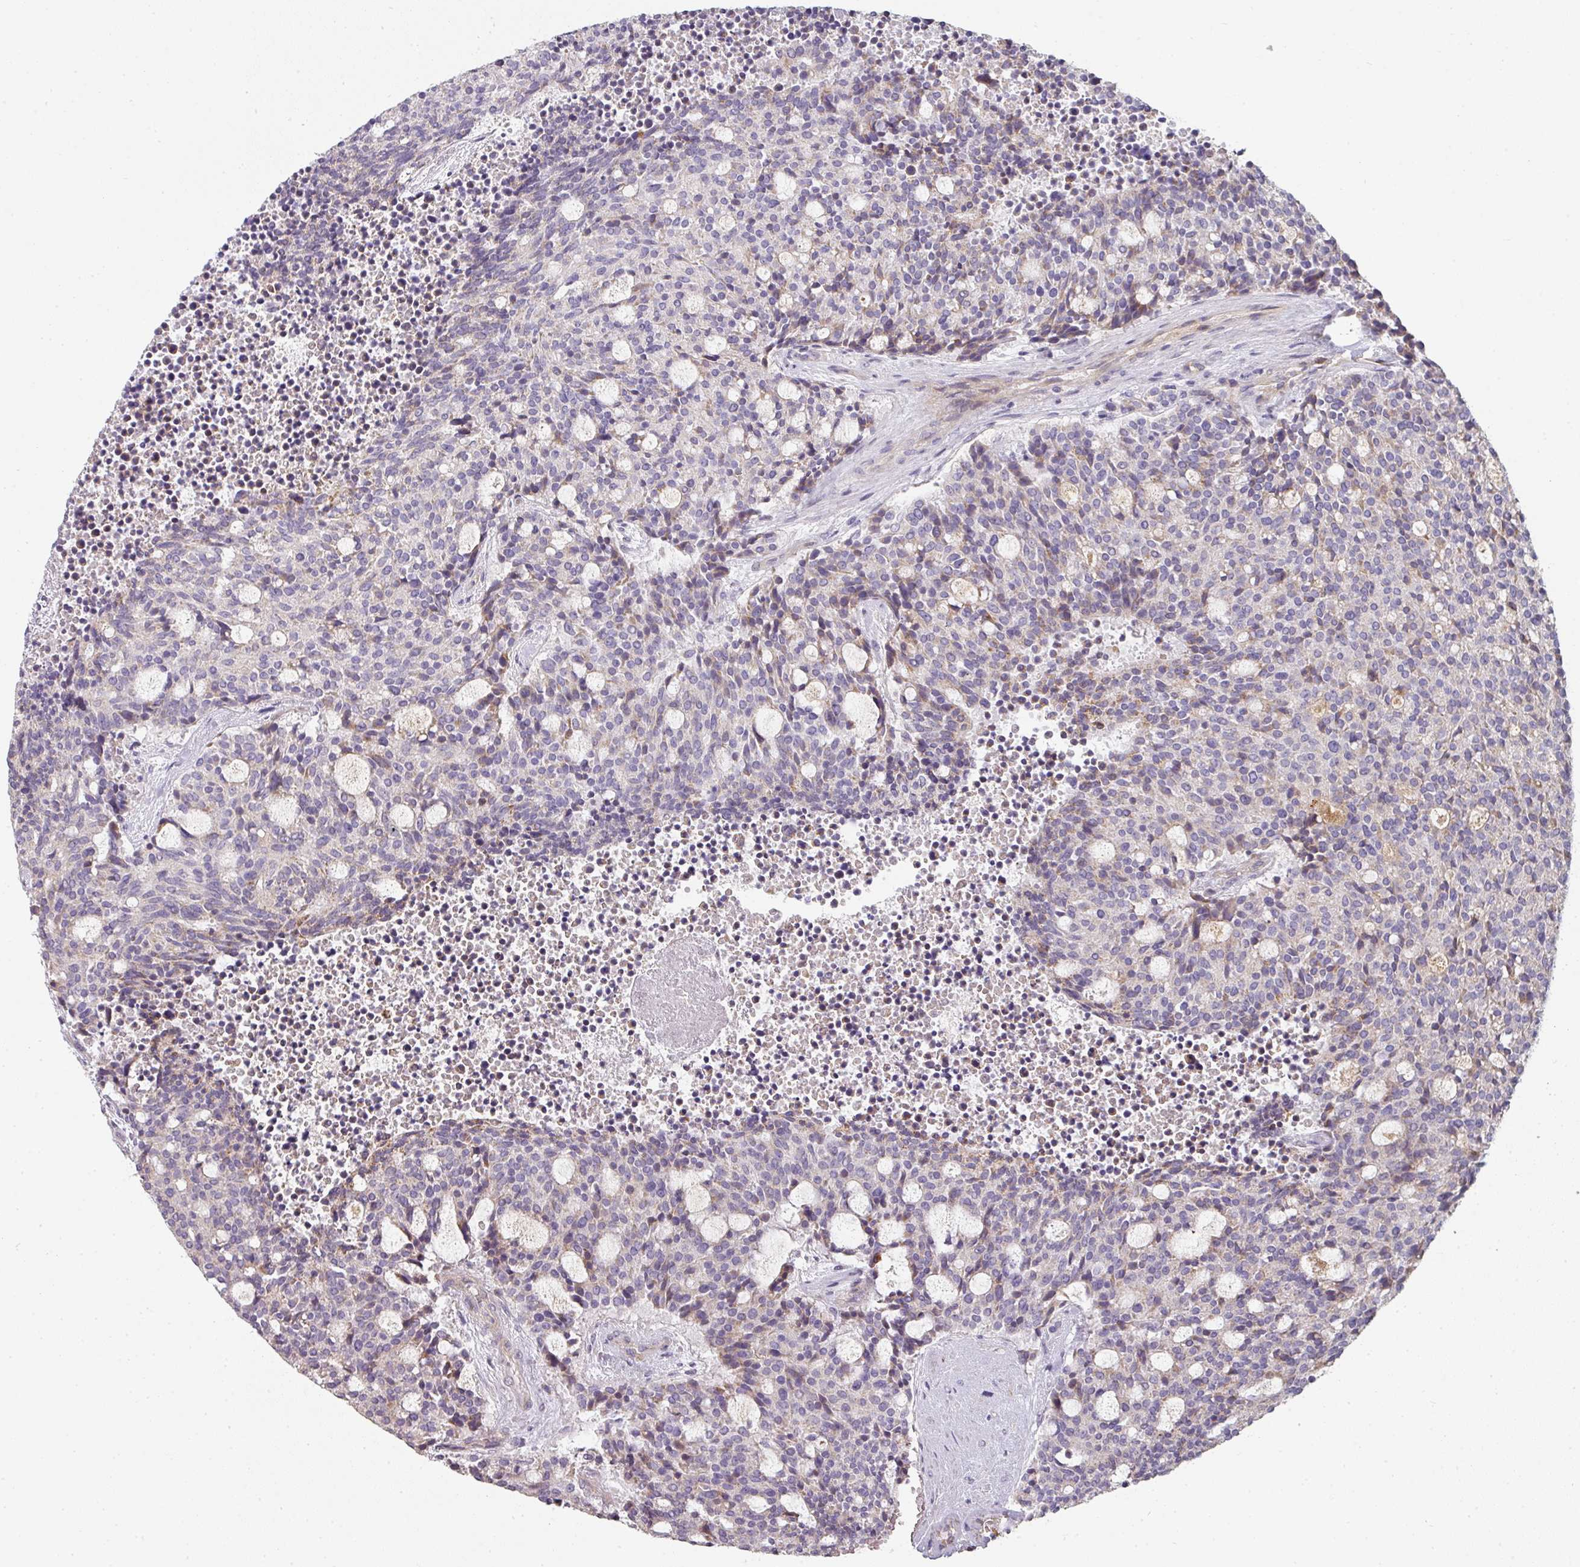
{"staining": {"intensity": "weak", "quantity": "<25%", "location": "cytoplasmic/membranous"}, "tissue": "carcinoid", "cell_type": "Tumor cells", "image_type": "cancer", "snomed": [{"axis": "morphology", "description": "Carcinoid, malignant, NOS"}, {"axis": "topography", "description": "Pancreas"}], "caption": "This is an immunohistochemistry image of human malignant carcinoid. There is no expression in tumor cells.", "gene": "PCDH1", "patient": {"sex": "female", "age": 54}}